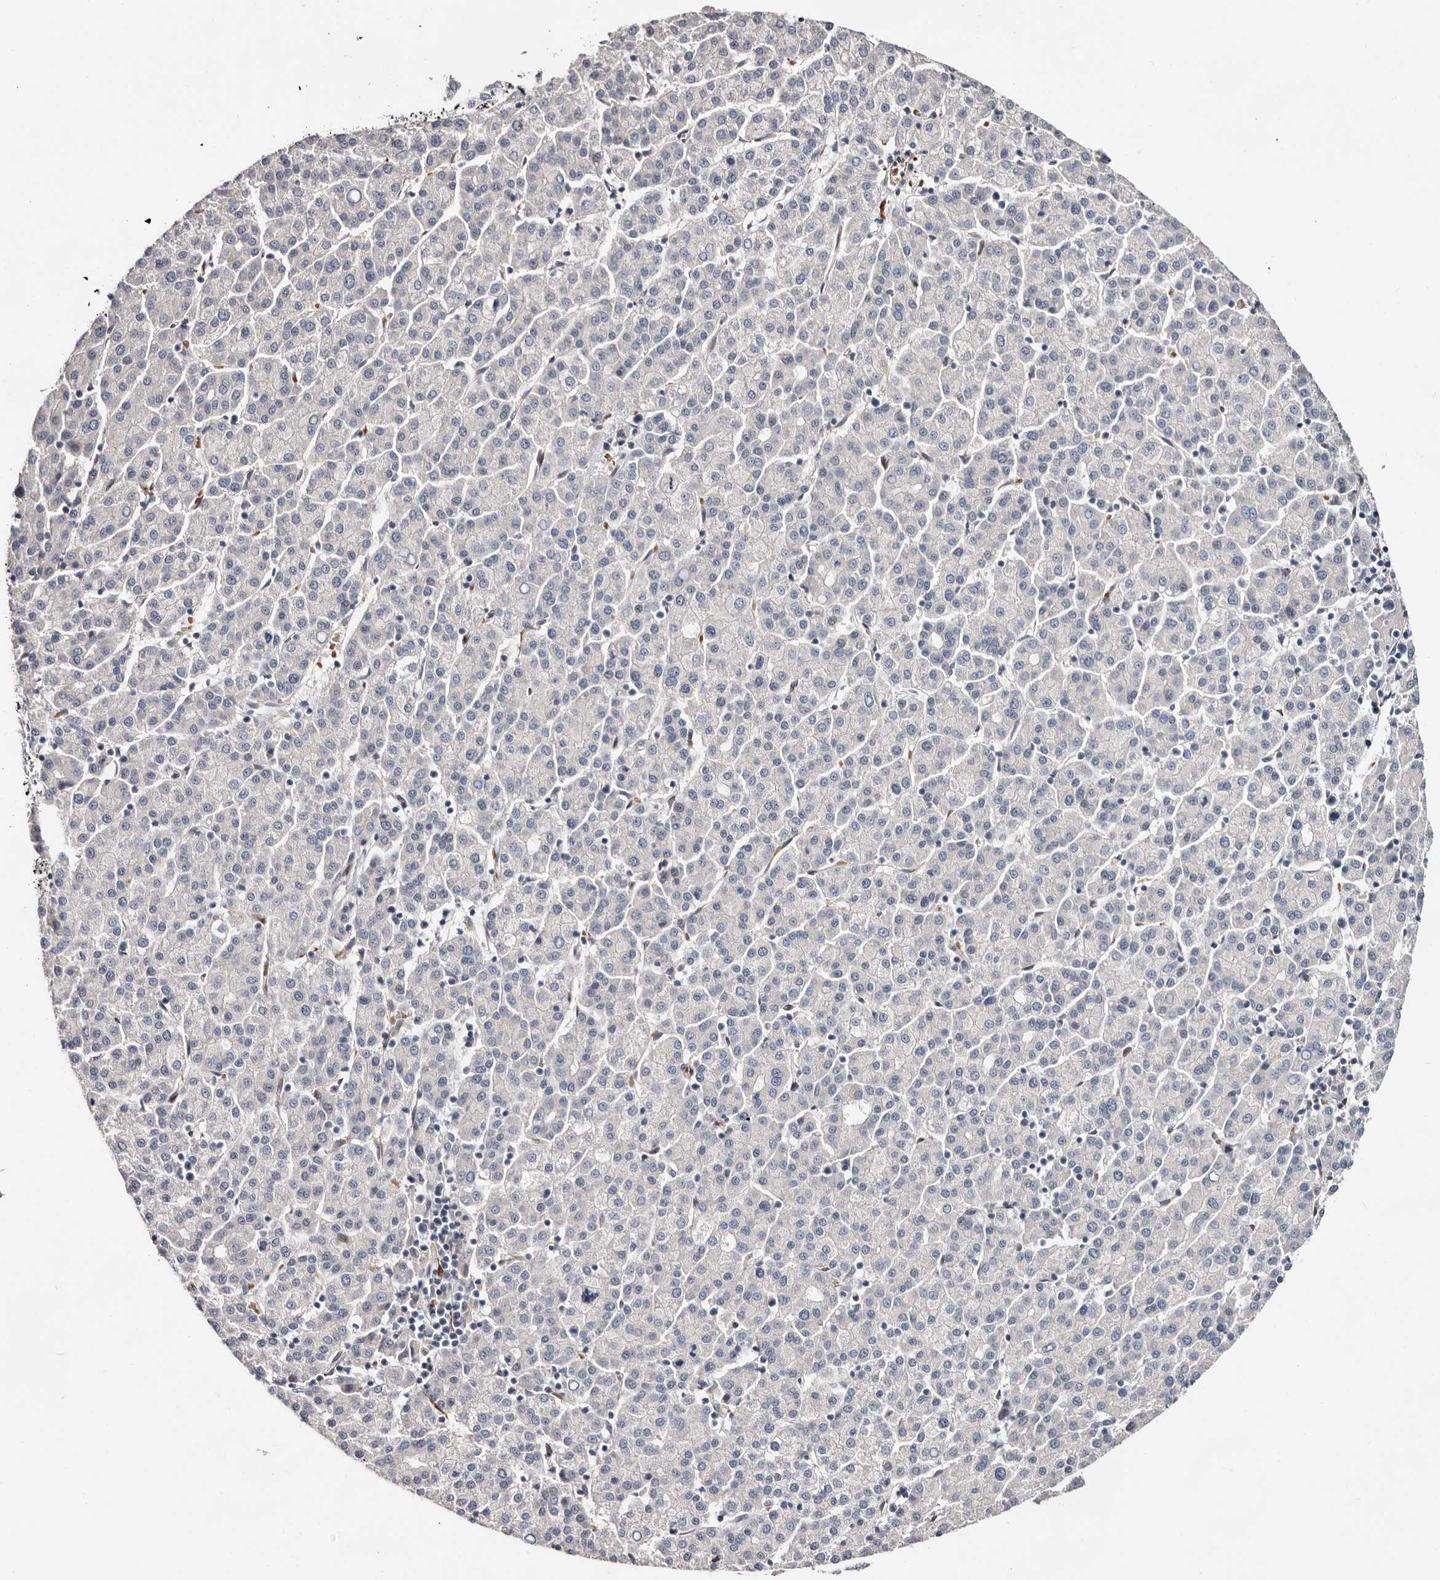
{"staining": {"intensity": "negative", "quantity": "none", "location": "none"}, "tissue": "liver cancer", "cell_type": "Tumor cells", "image_type": "cancer", "snomed": [{"axis": "morphology", "description": "Carcinoma, Hepatocellular, NOS"}, {"axis": "topography", "description": "Liver"}], "caption": "Image shows no protein staining in tumor cells of liver cancer tissue.", "gene": "USH1C", "patient": {"sex": "female", "age": 58}}